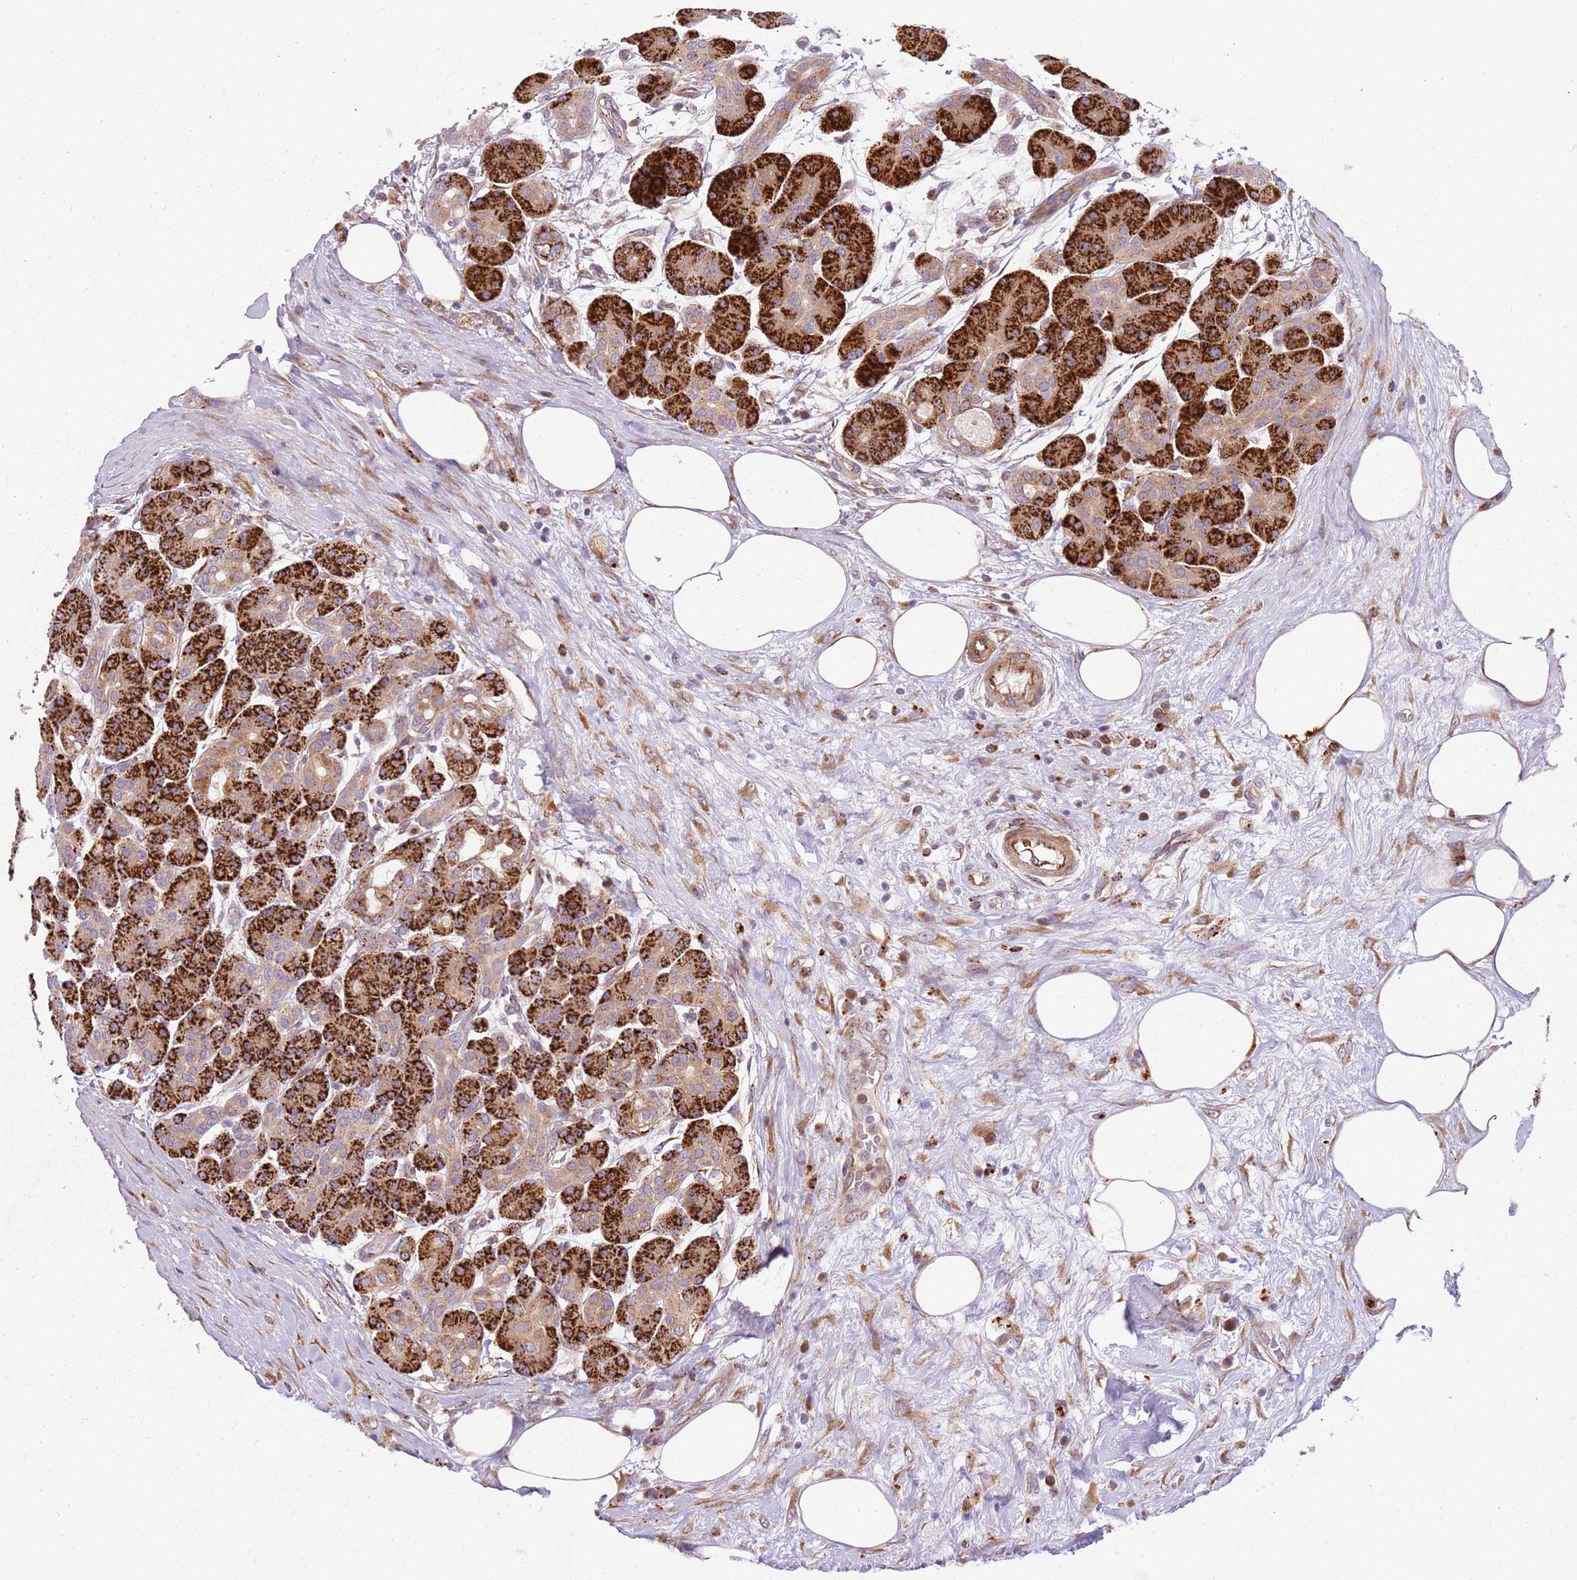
{"staining": {"intensity": "strong", "quantity": ">75%", "location": "cytoplasmic/membranous"}, "tissue": "pancreas", "cell_type": "Exocrine glandular cells", "image_type": "normal", "snomed": [{"axis": "morphology", "description": "Normal tissue, NOS"}, {"axis": "topography", "description": "Pancreas"}], "caption": "Strong cytoplasmic/membranous positivity for a protein is seen in about >75% of exocrine glandular cells of unremarkable pancreas using immunohistochemistry.", "gene": "PVRIG", "patient": {"sex": "male", "age": 63}}